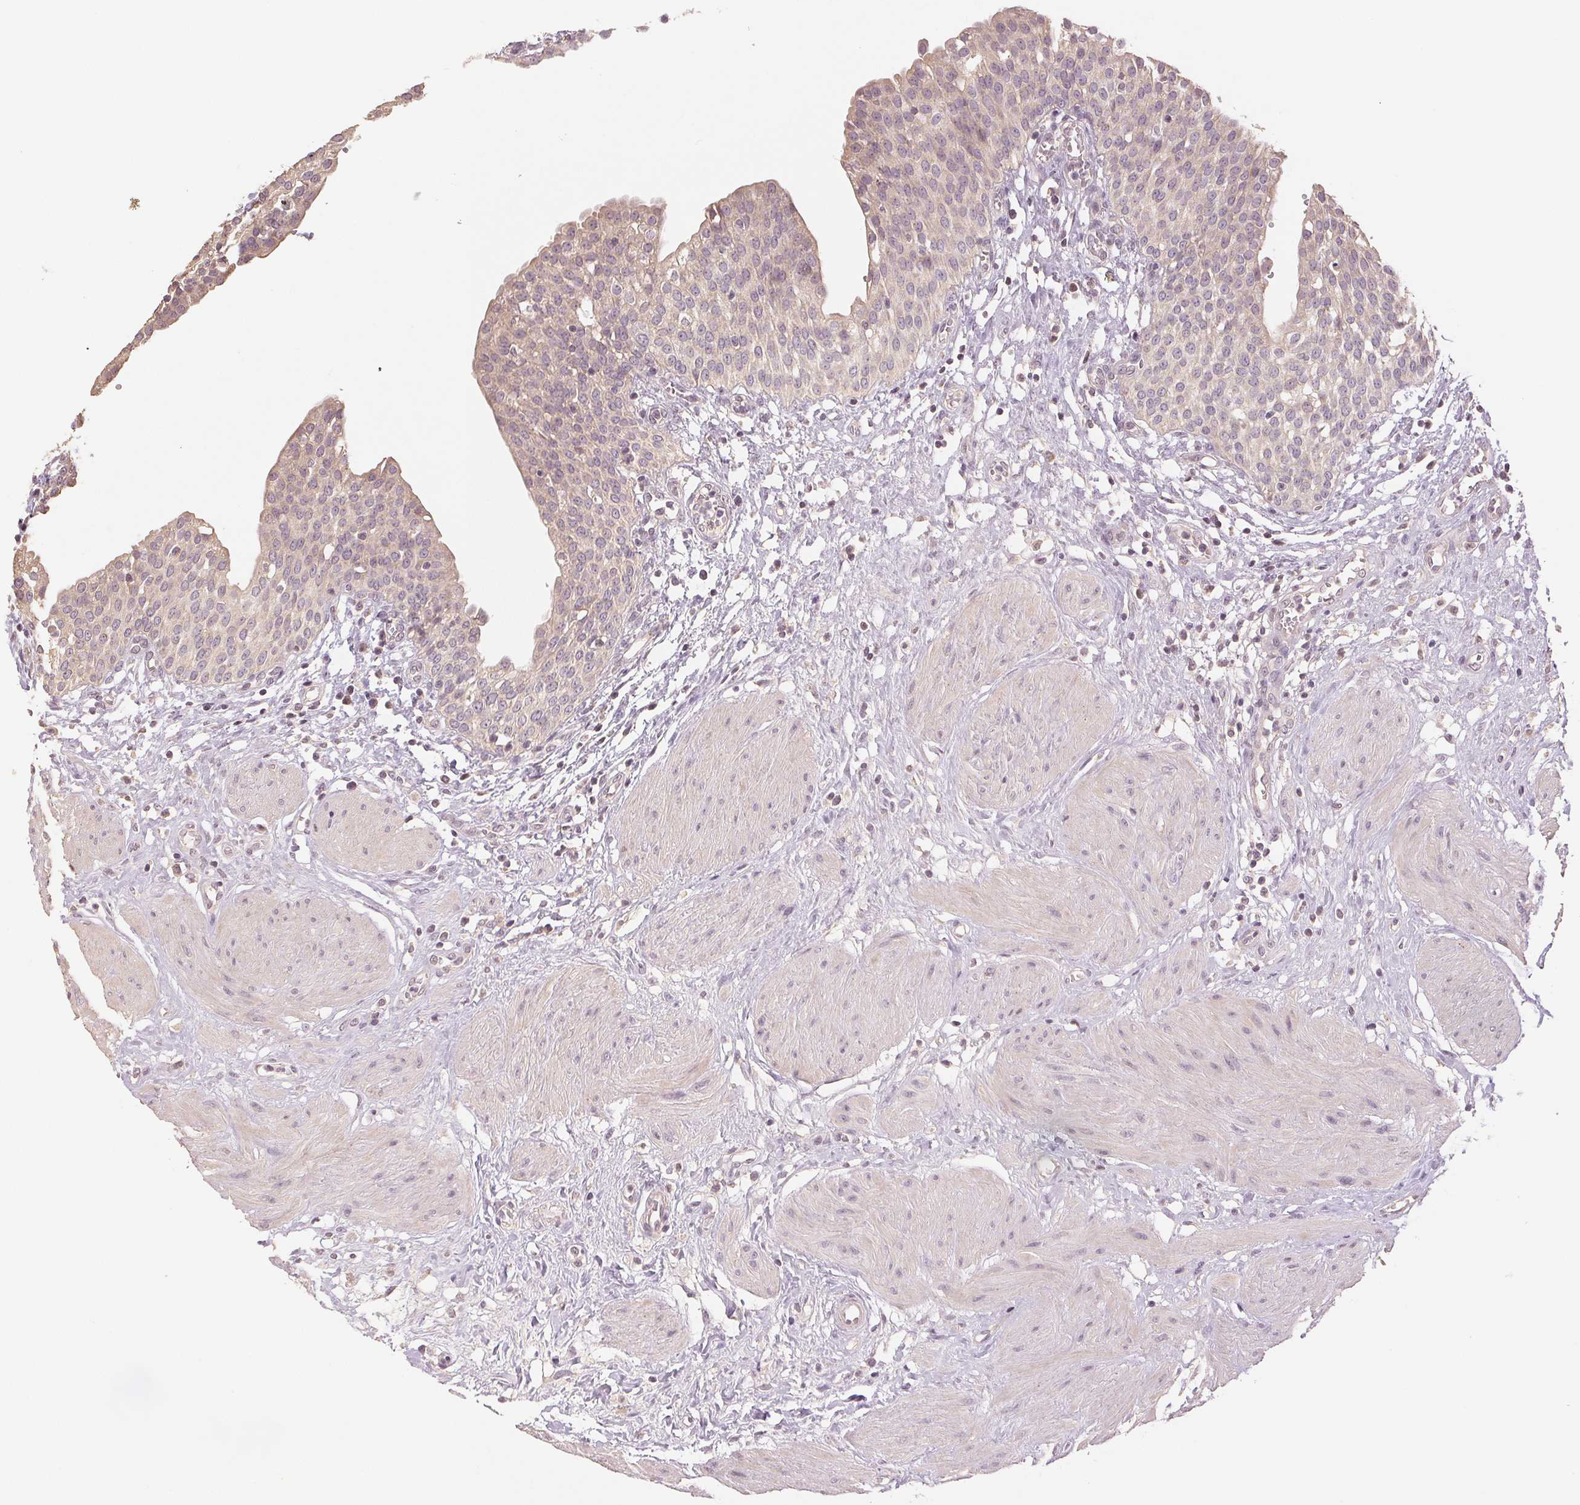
{"staining": {"intensity": "weak", "quantity": "<25%", "location": "cytoplasmic/membranous"}, "tissue": "urinary bladder", "cell_type": "Urothelial cells", "image_type": "normal", "snomed": [{"axis": "morphology", "description": "Normal tissue, NOS"}, {"axis": "topography", "description": "Urinary bladder"}], "caption": "Unremarkable urinary bladder was stained to show a protein in brown. There is no significant expression in urothelial cells. (Stains: DAB immunohistochemistry (IHC) with hematoxylin counter stain, Microscopy: brightfield microscopy at high magnification).", "gene": "COX14", "patient": {"sex": "male", "age": 55}}